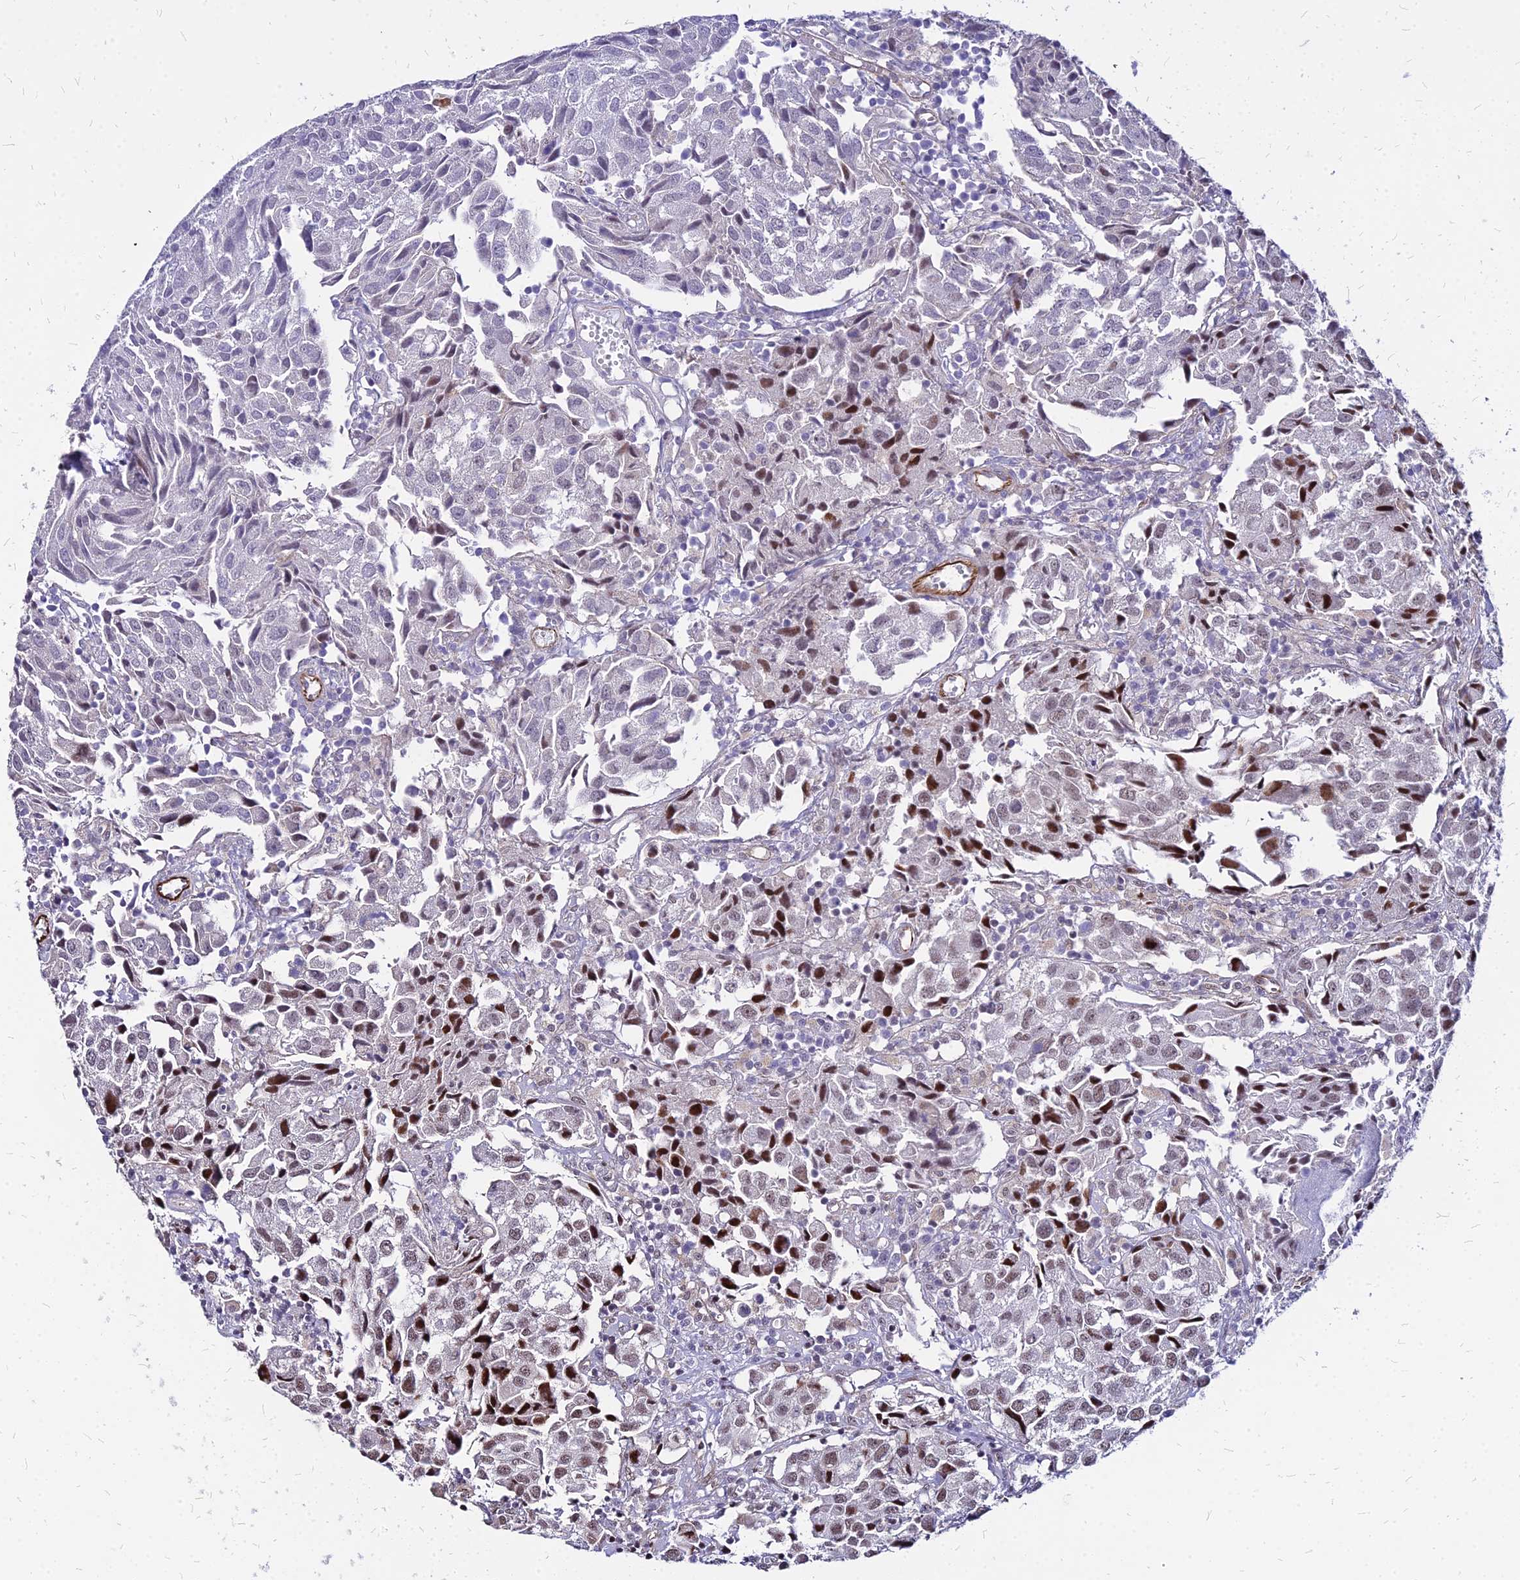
{"staining": {"intensity": "moderate", "quantity": "<25%", "location": "nuclear"}, "tissue": "urothelial cancer", "cell_type": "Tumor cells", "image_type": "cancer", "snomed": [{"axis": "morphology", "description": "Urothelial carcinoma, High grade"}, {"axis": "topography", "description": "Urinary bladder"}], "caption": "Protein staining of high-grade urothelial carcinoma tissue exhibits moderate nuclear positivity in about <25% of tumor cells.", "gene": "FDX2", "patient": {"sex": "female", "age": 75}}